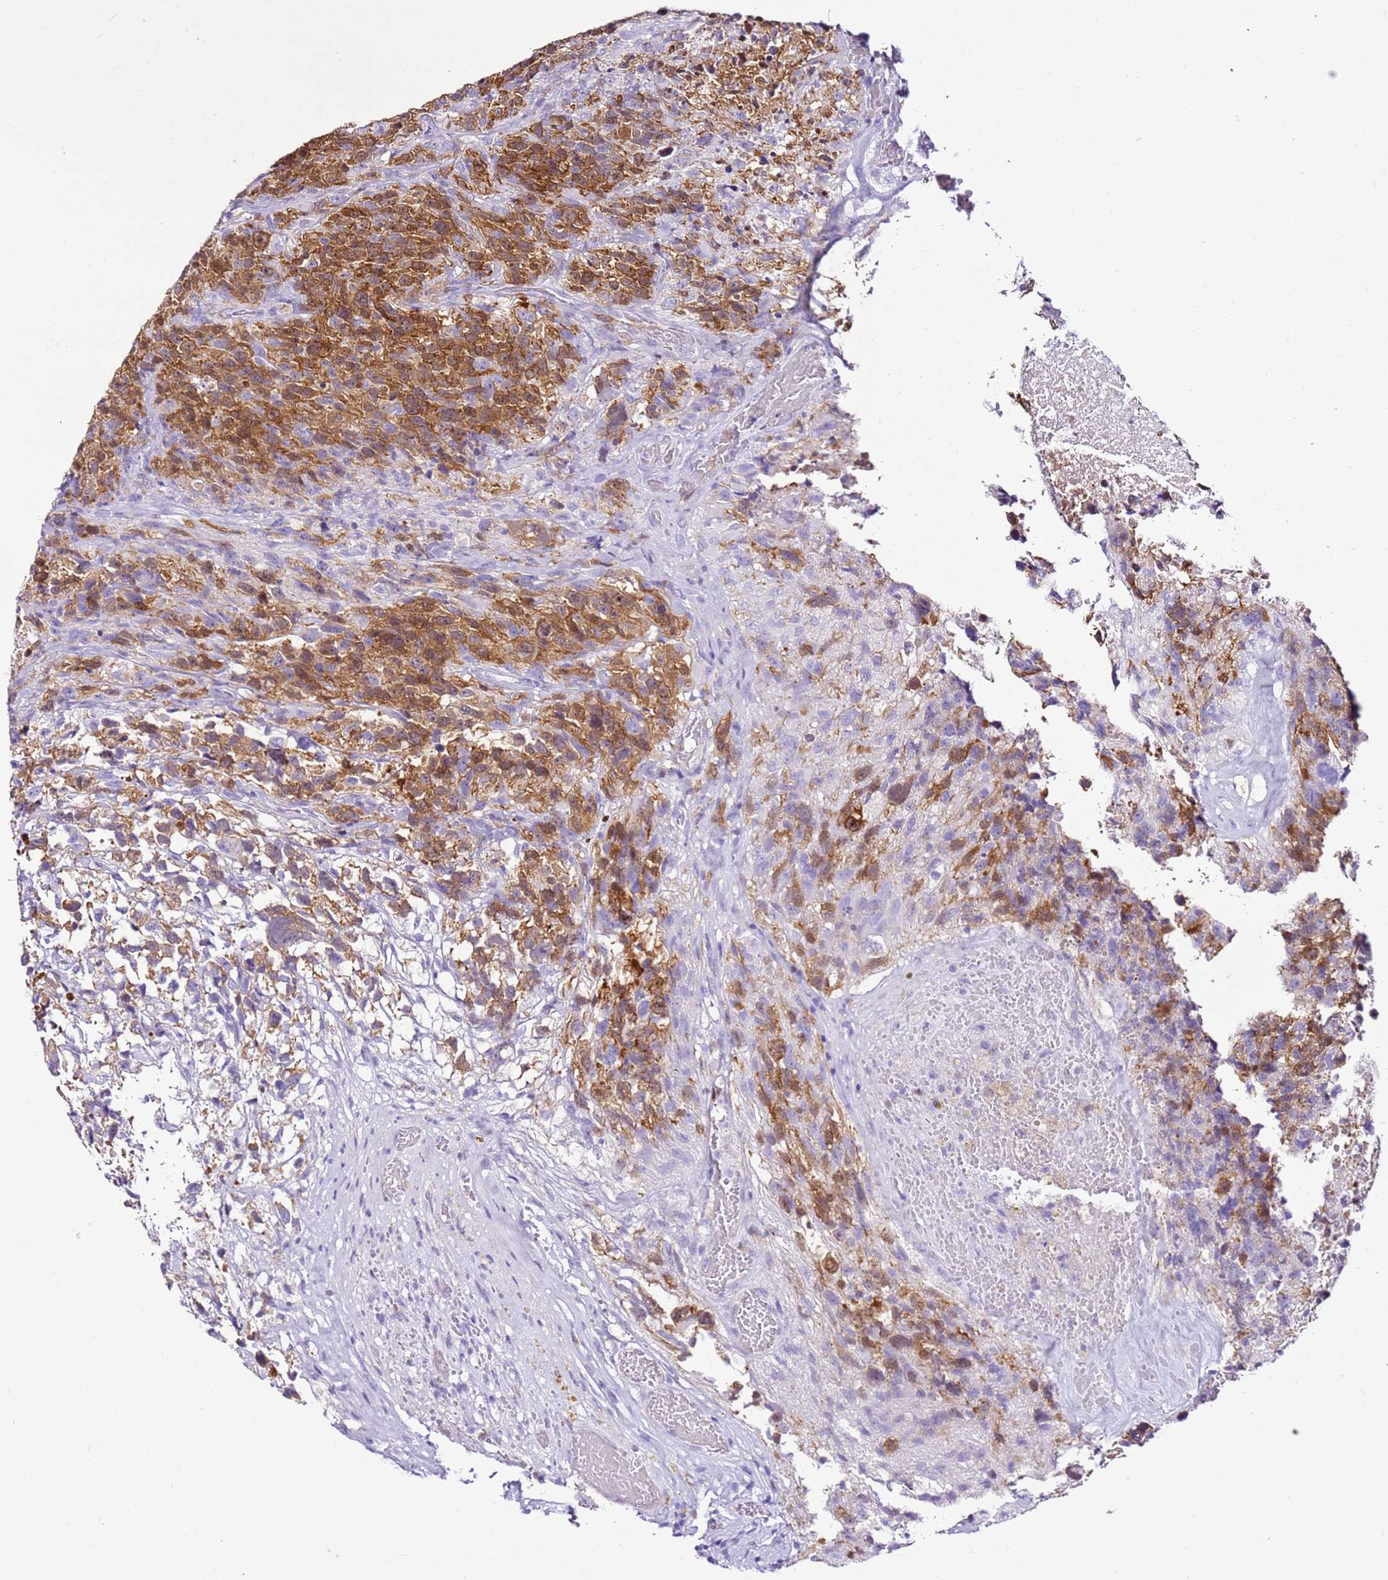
{"staining": {"intensity": "strong", "quantity": "25%-75%", "location": "cytoplasmic/membranous"}, "tissue": "glioma", "cell_type": "Tumor cells", "image_type": "cancer", "snomed": [{"axis": "morphology", "description": "Glioma, malignant, High grade"}, {"axis": "topography", "description": "Brain"}], "caption": "IHC micrograph of neoplastic tissue: glioma stained using immunohistochemistry (IHC) exhibits high levels of strong protein expression localized specifically in the cytoplasmic/membranous of tumor cells, appearing as a cytoplasmic/membranous brown color.", "gene": "SPC25", "patient": {"sex": "male", "age": 69}}